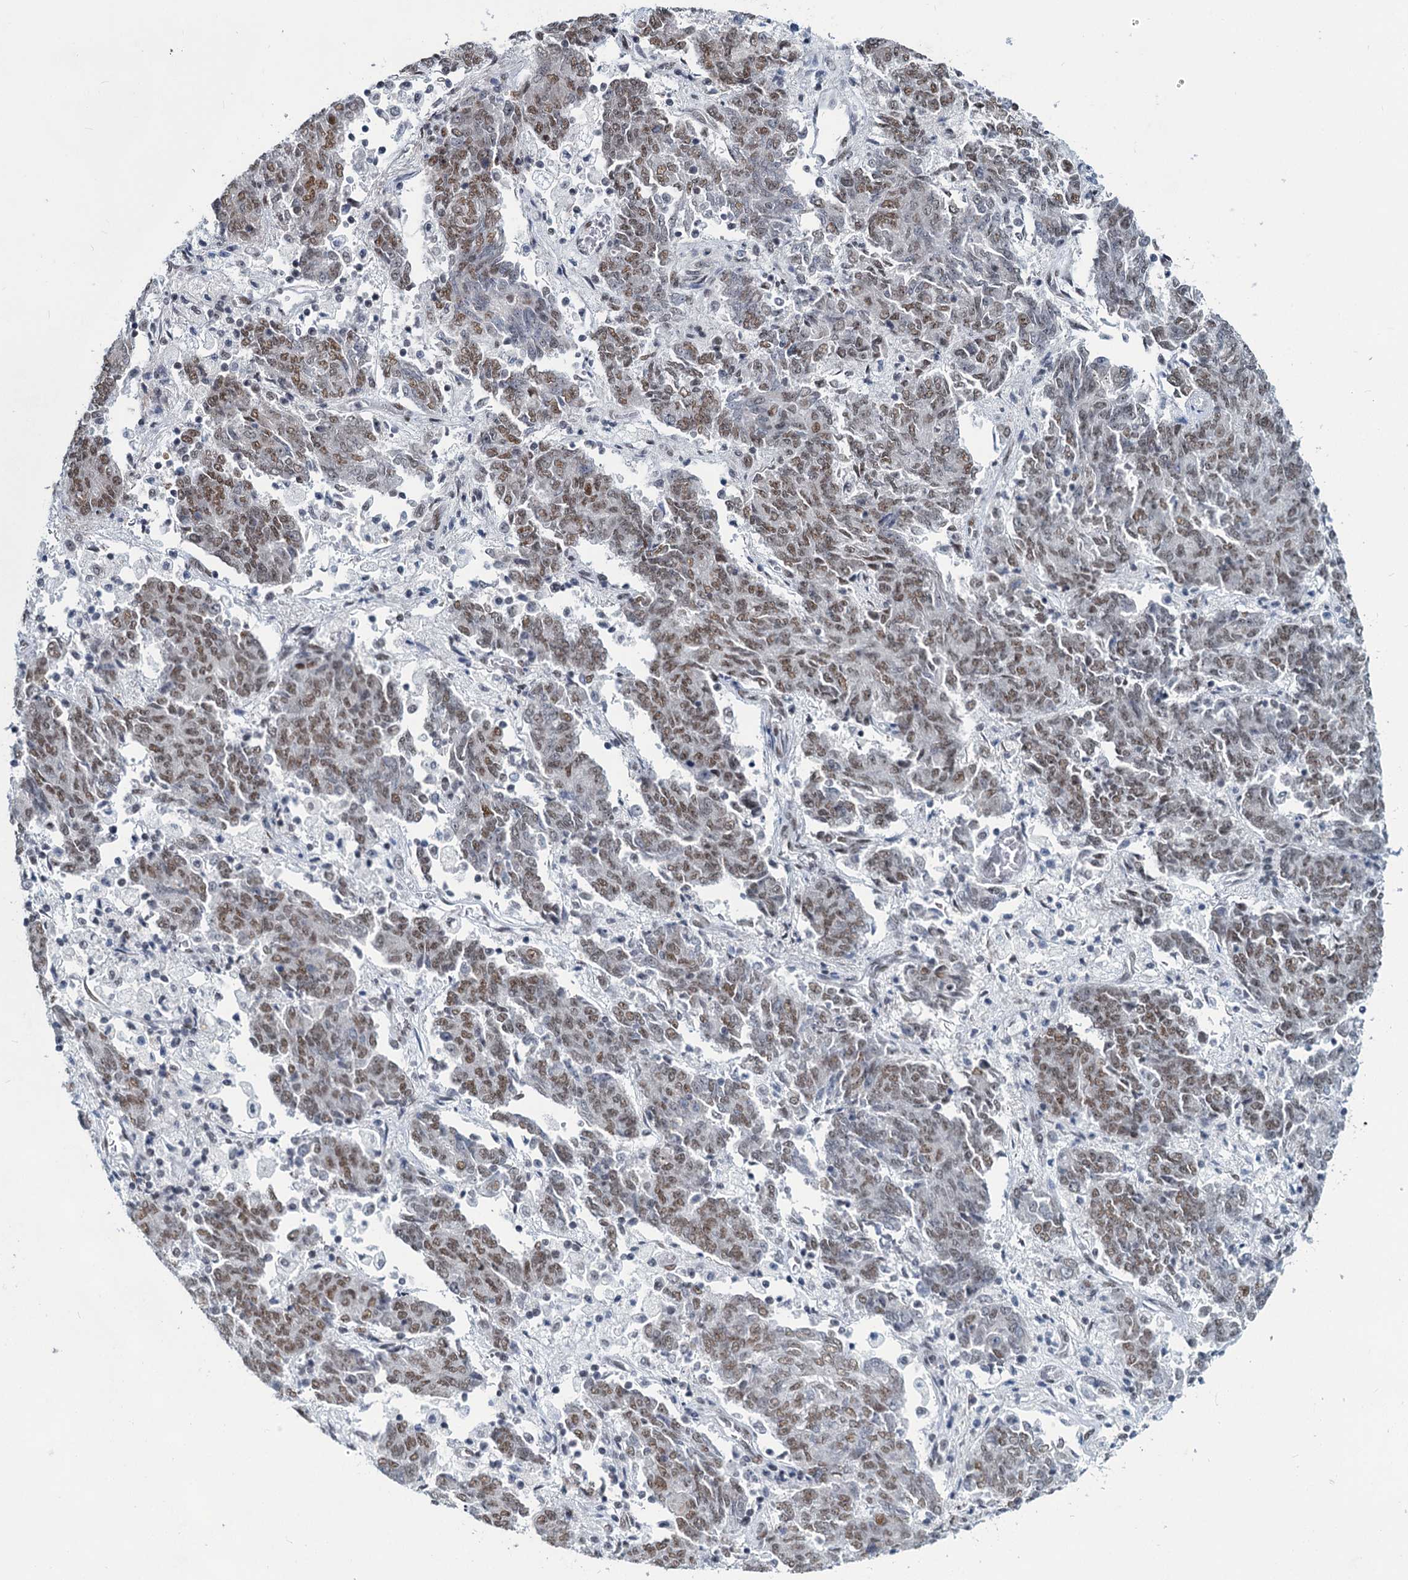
{"staining": {"intensity": "moderate", "quantity": ">75%", "location": "nuclear"}, "tissue": "endometrial cancer", "cell_type": "Tumor cells", "image_type": "cancer", "snomed": [{"axis": "morphology", "description": "Adenocarcinoma, NOS"}, {"axis": "topography", "description": "Endometrium"}], "caption": "Protein staining of endometrial adenocarcinoma tissue shows moderate nuclear expression in about >75% of tumor cells. (Brightfield microscopy of DAB IHC at high magnification).", "gene": "METTL14", "patient": {"sex": "female", "age": 80}}